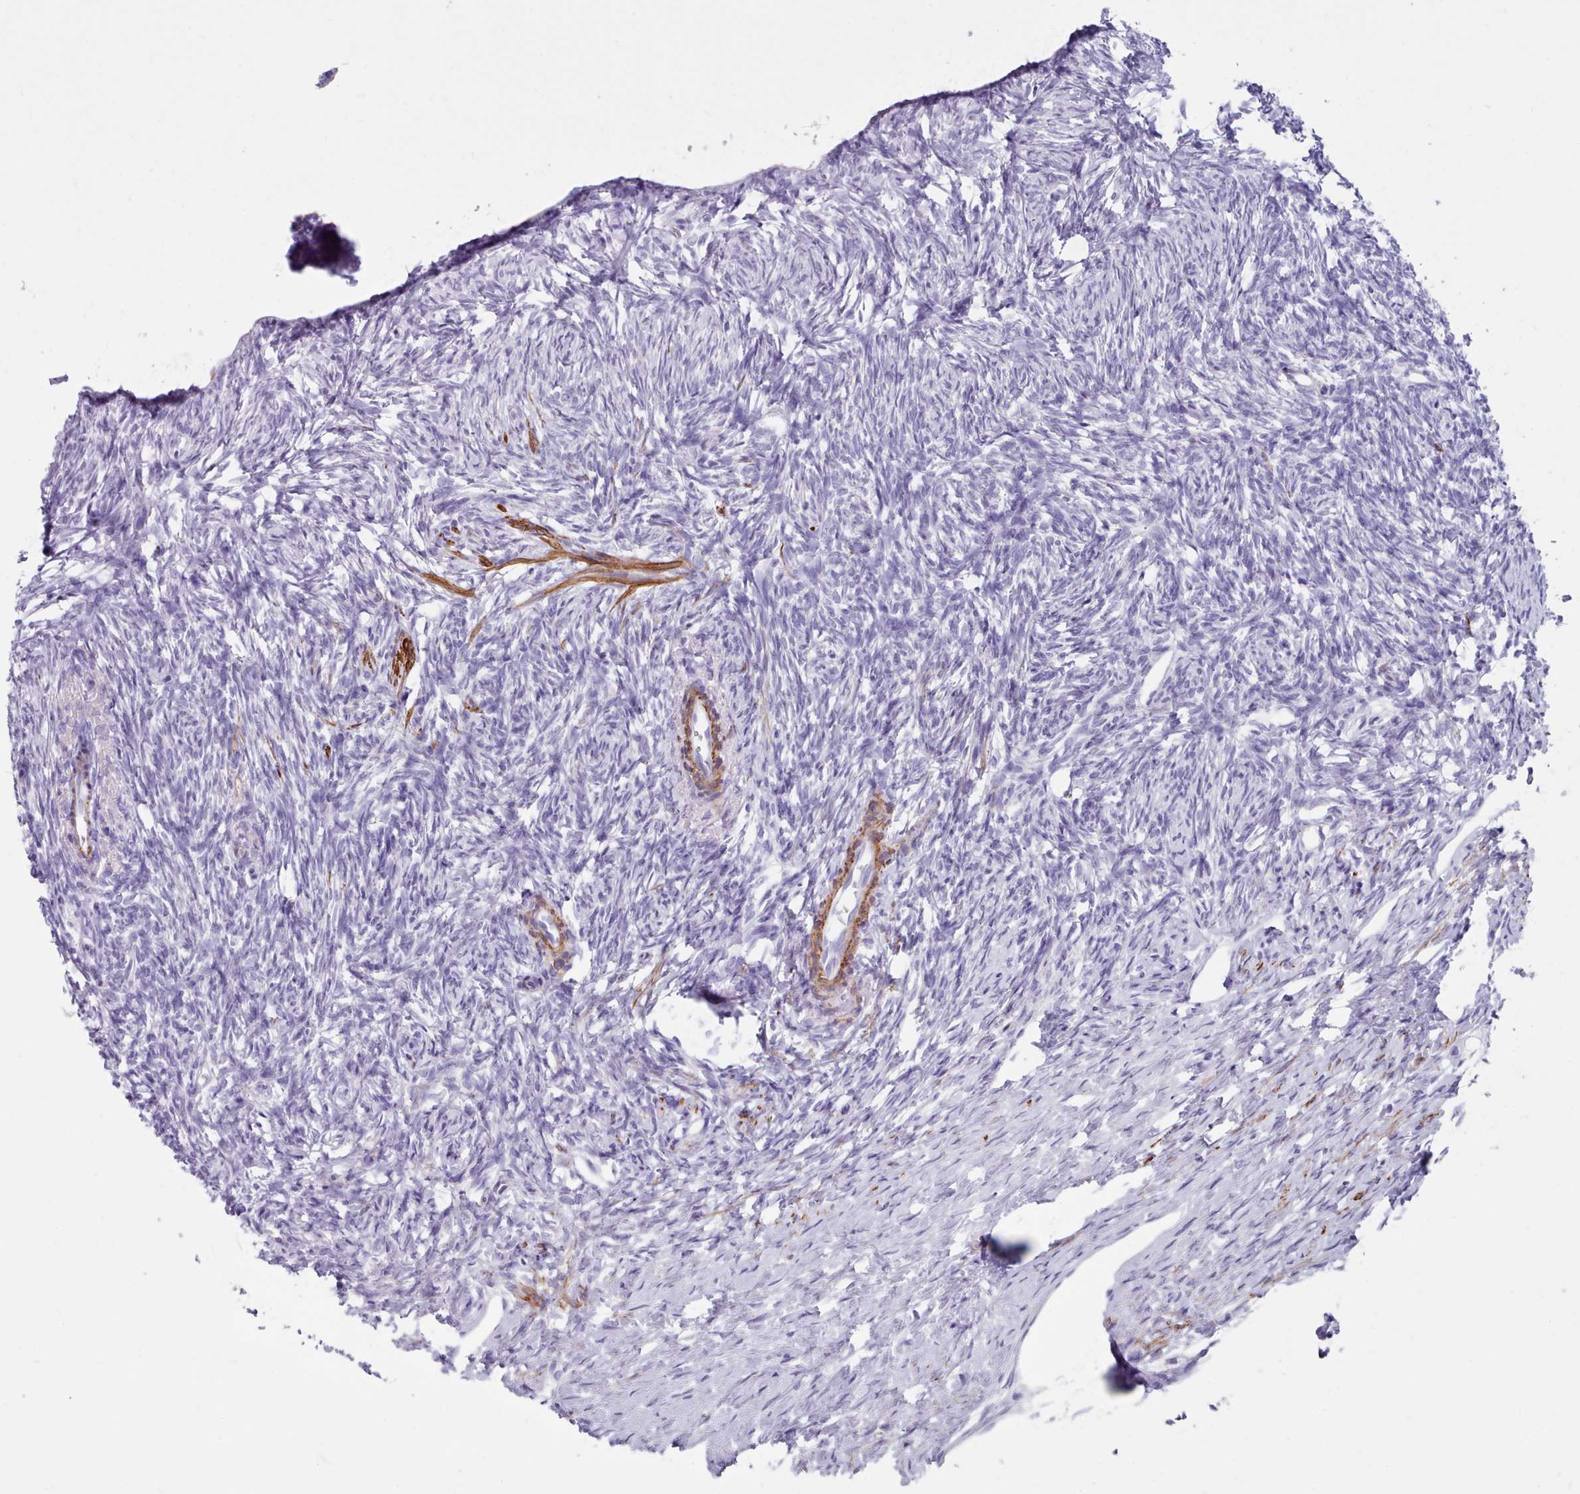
{"staining": {"intensity": "negative", "quantity": "none", "location": "none"}, "tissue": "ovary", "cell_type": "Ovarian stroma cells", "image_type": "normal", "snomed": [{"axis": "morphology", "description": "Normal tissue, NOS"}, {"axis": "topography", "description": "Ovary"}], "caption": "Normal ovary was stained to show a protein in brown. There is no significant expression in ovarian stroma cells. (IHC, brightfield microscopy, high magnification).", "gene": "FPGS", "patient": {"sex": "female", "age": 51}}